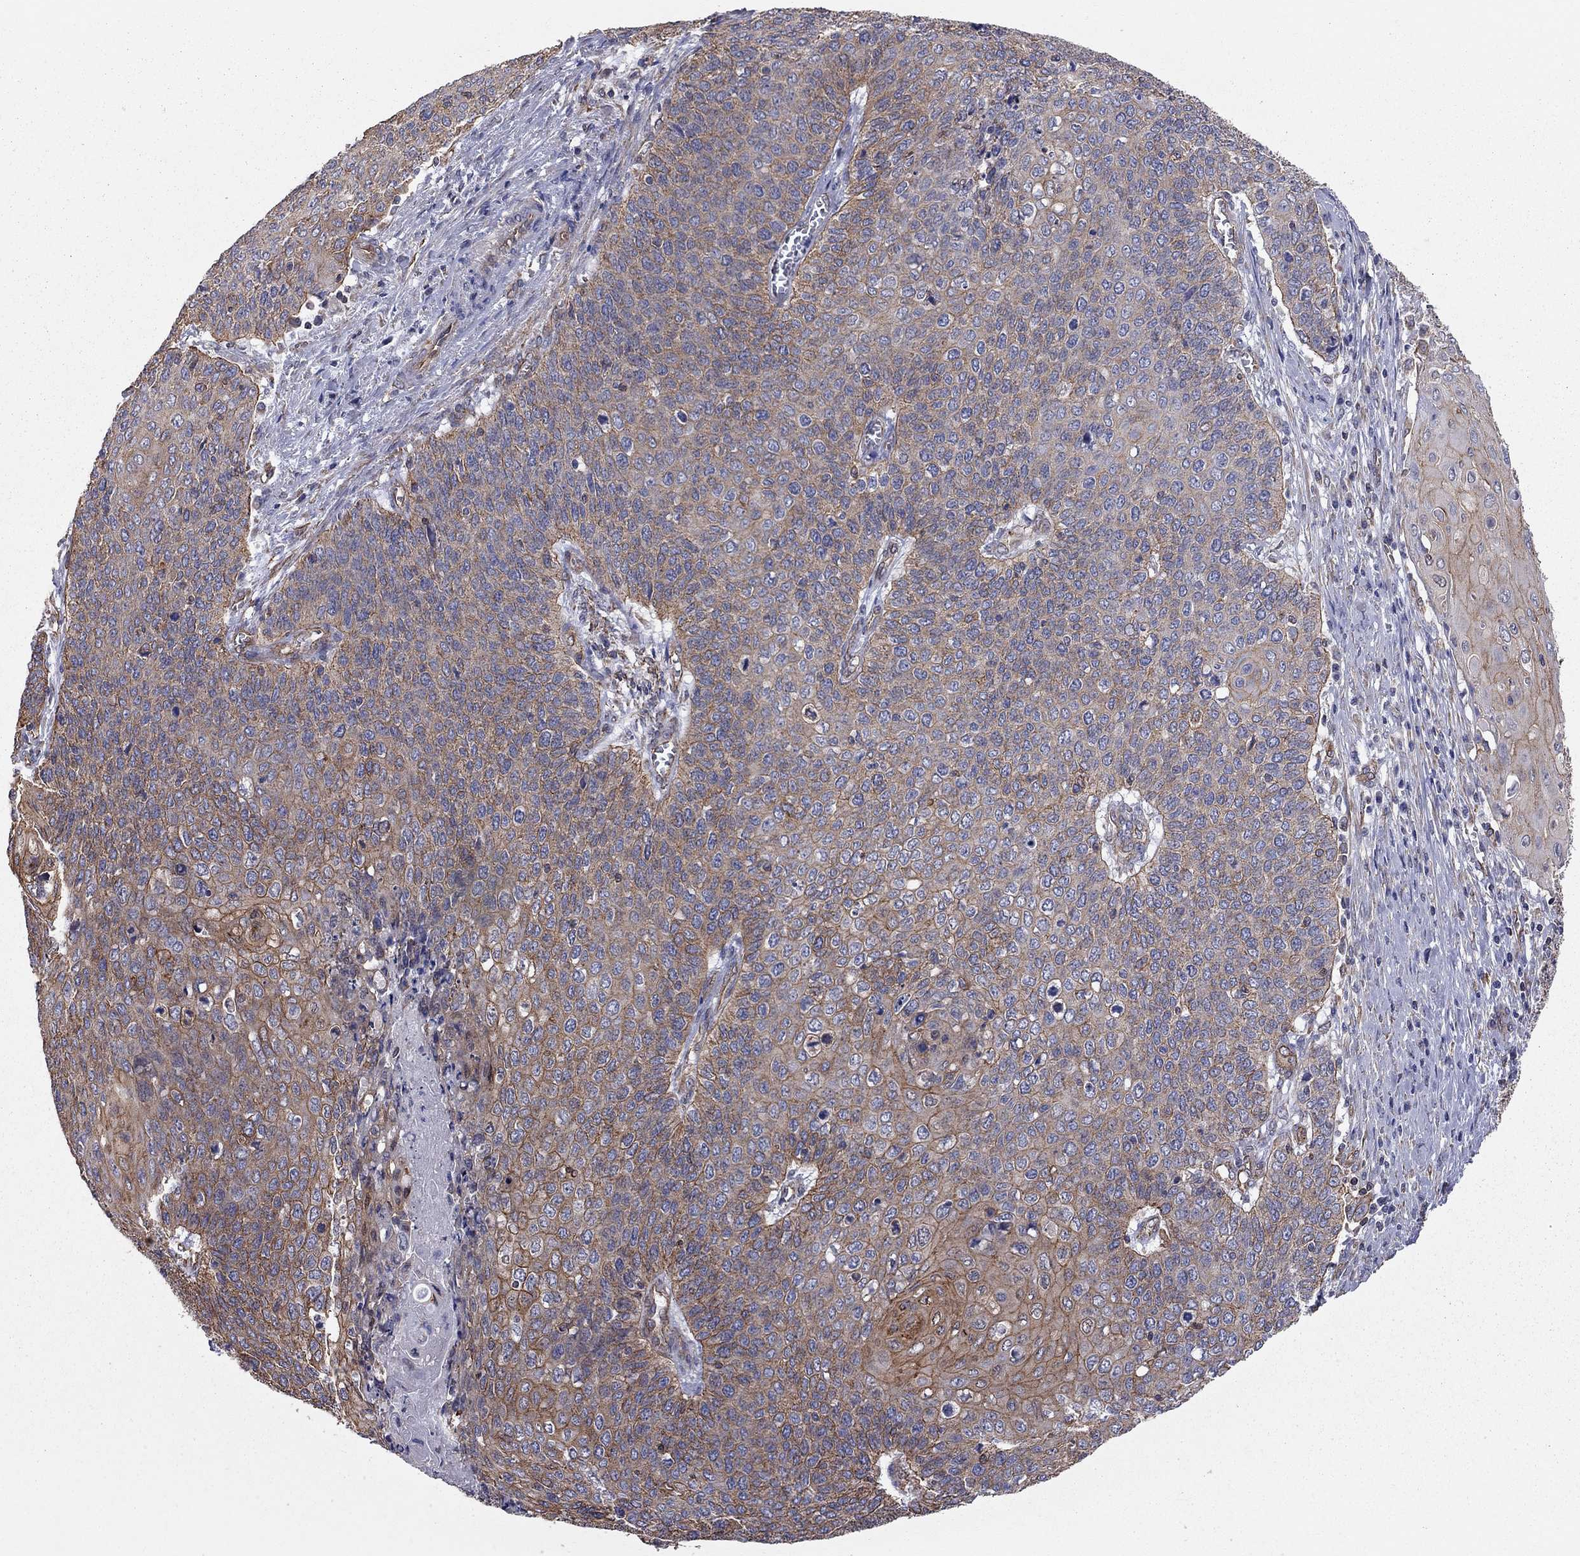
{"staining": {"intensity": "strong", "quantity": "<25%", "location": "cytoplasmic/membranous"}, "tissue": "cervical cancer", "cell_type": "Tumor cells", "image_type": "cancer", "snomed": [{"axis": "morphology", "description": "Squamous cell carcinoma, NOS"}, {"axis": "topography", "description": "Cervix"}], "caption": "Human cervical cancer (squamous cell carcinoma) stained with a brown dye exhibits strong cytoplasmic/membranous positive expression in approximately <25% of tumor cells.", "gene": "BICDL2", "patient": {"sex": "female", "age": 39}}